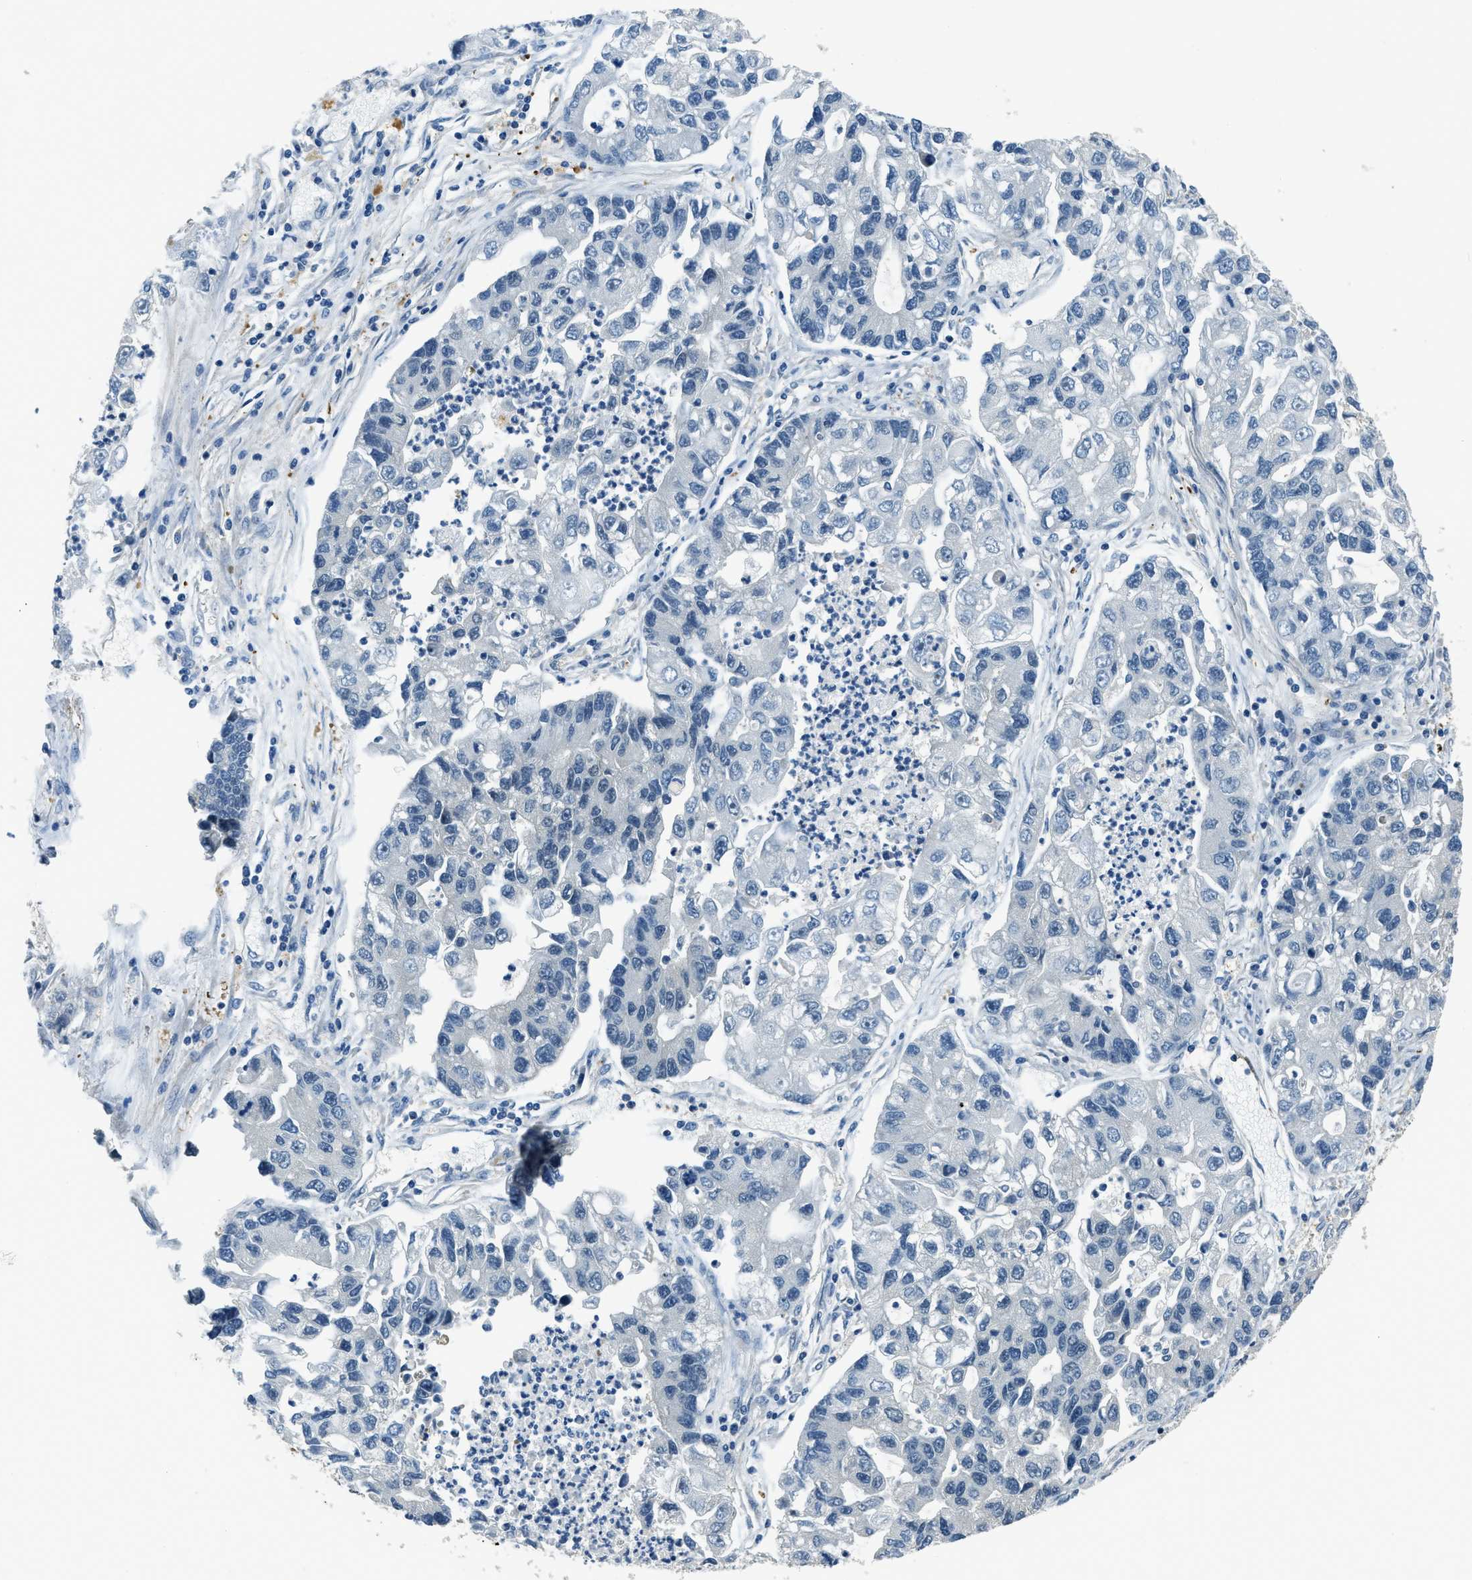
{"staining": {"intensity": "negative", "quantity": "none", "location": "none"}, "tissue": "lung cancer", "cell_type": "Tumor cells", "image_type": "cancer", "snomed": [{"axis": "morphology", "description": "Adenocarcinoma, NOS"}, {"axis": "topography", "description": "Lung"}], "caption": "Immunohistochemistry (IHC) of human lung cancer demonstrates no expression in tumor cells.", "gene": "NUDCD3", "patient": {"sex": "female", "age": 51}}